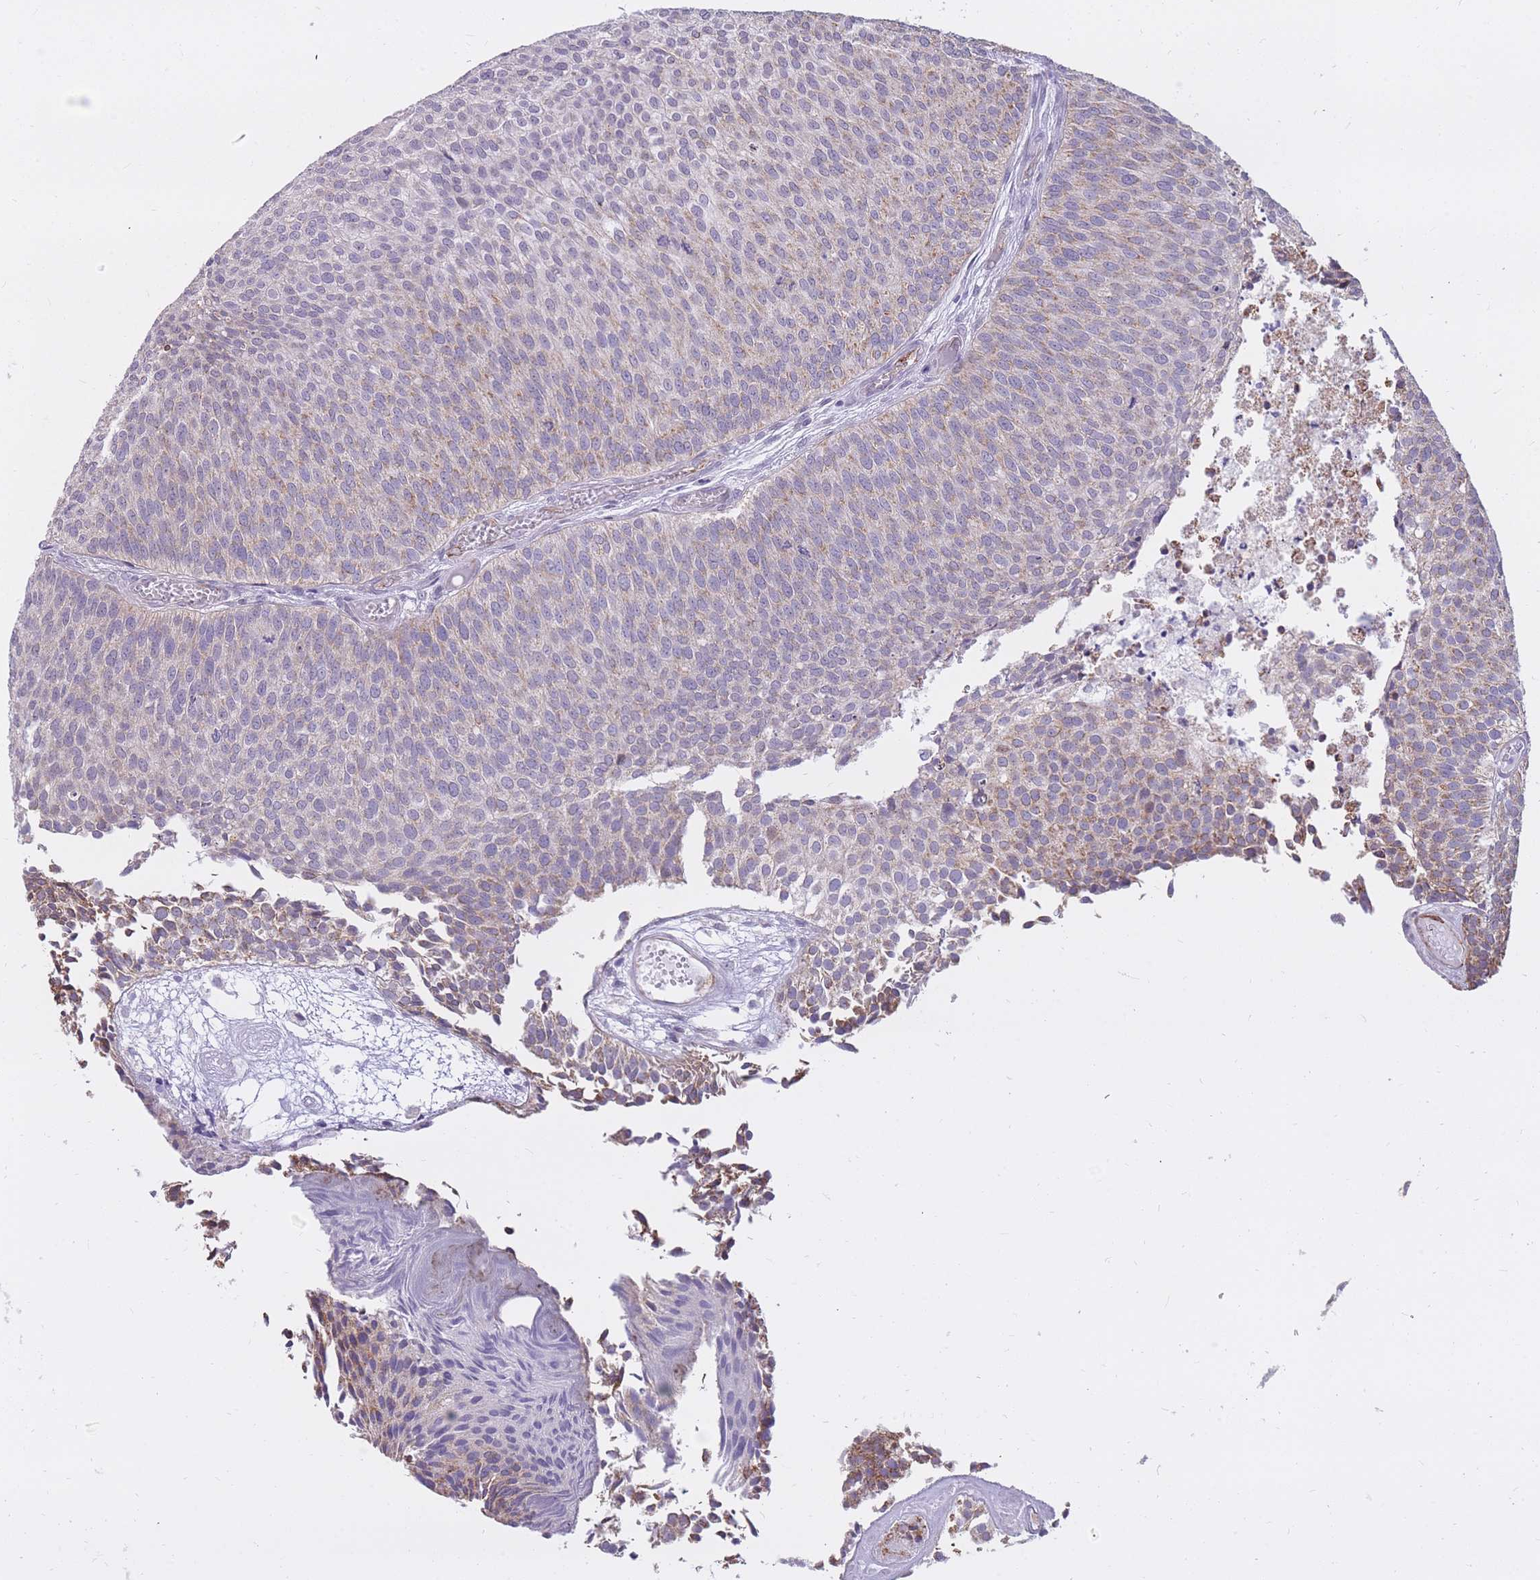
{"staining": {"intensity": "weak", "quantity": "<25%", "location": "cytoplasmic/membranous"}, "tissue": "urothelial cancer", "cell_type": "Tumor cells", "image_type": "cancer", "snomed": [{"axis": "morphology", "description": "Urothelial carcinoma, Low grade"}, {"axis": "topography", "description": "Urinary bladder"}], "caption": "Tumor cells show no significant expression in low-grade urothelial carcinoma. The staining is performed using DAB (3,3'-diaminobenzidine) brown chromogen with nuclei counter-stained in using hematoxylin.", "gene": "RNF170", "patient": {"sex": "male", "age": 84}}